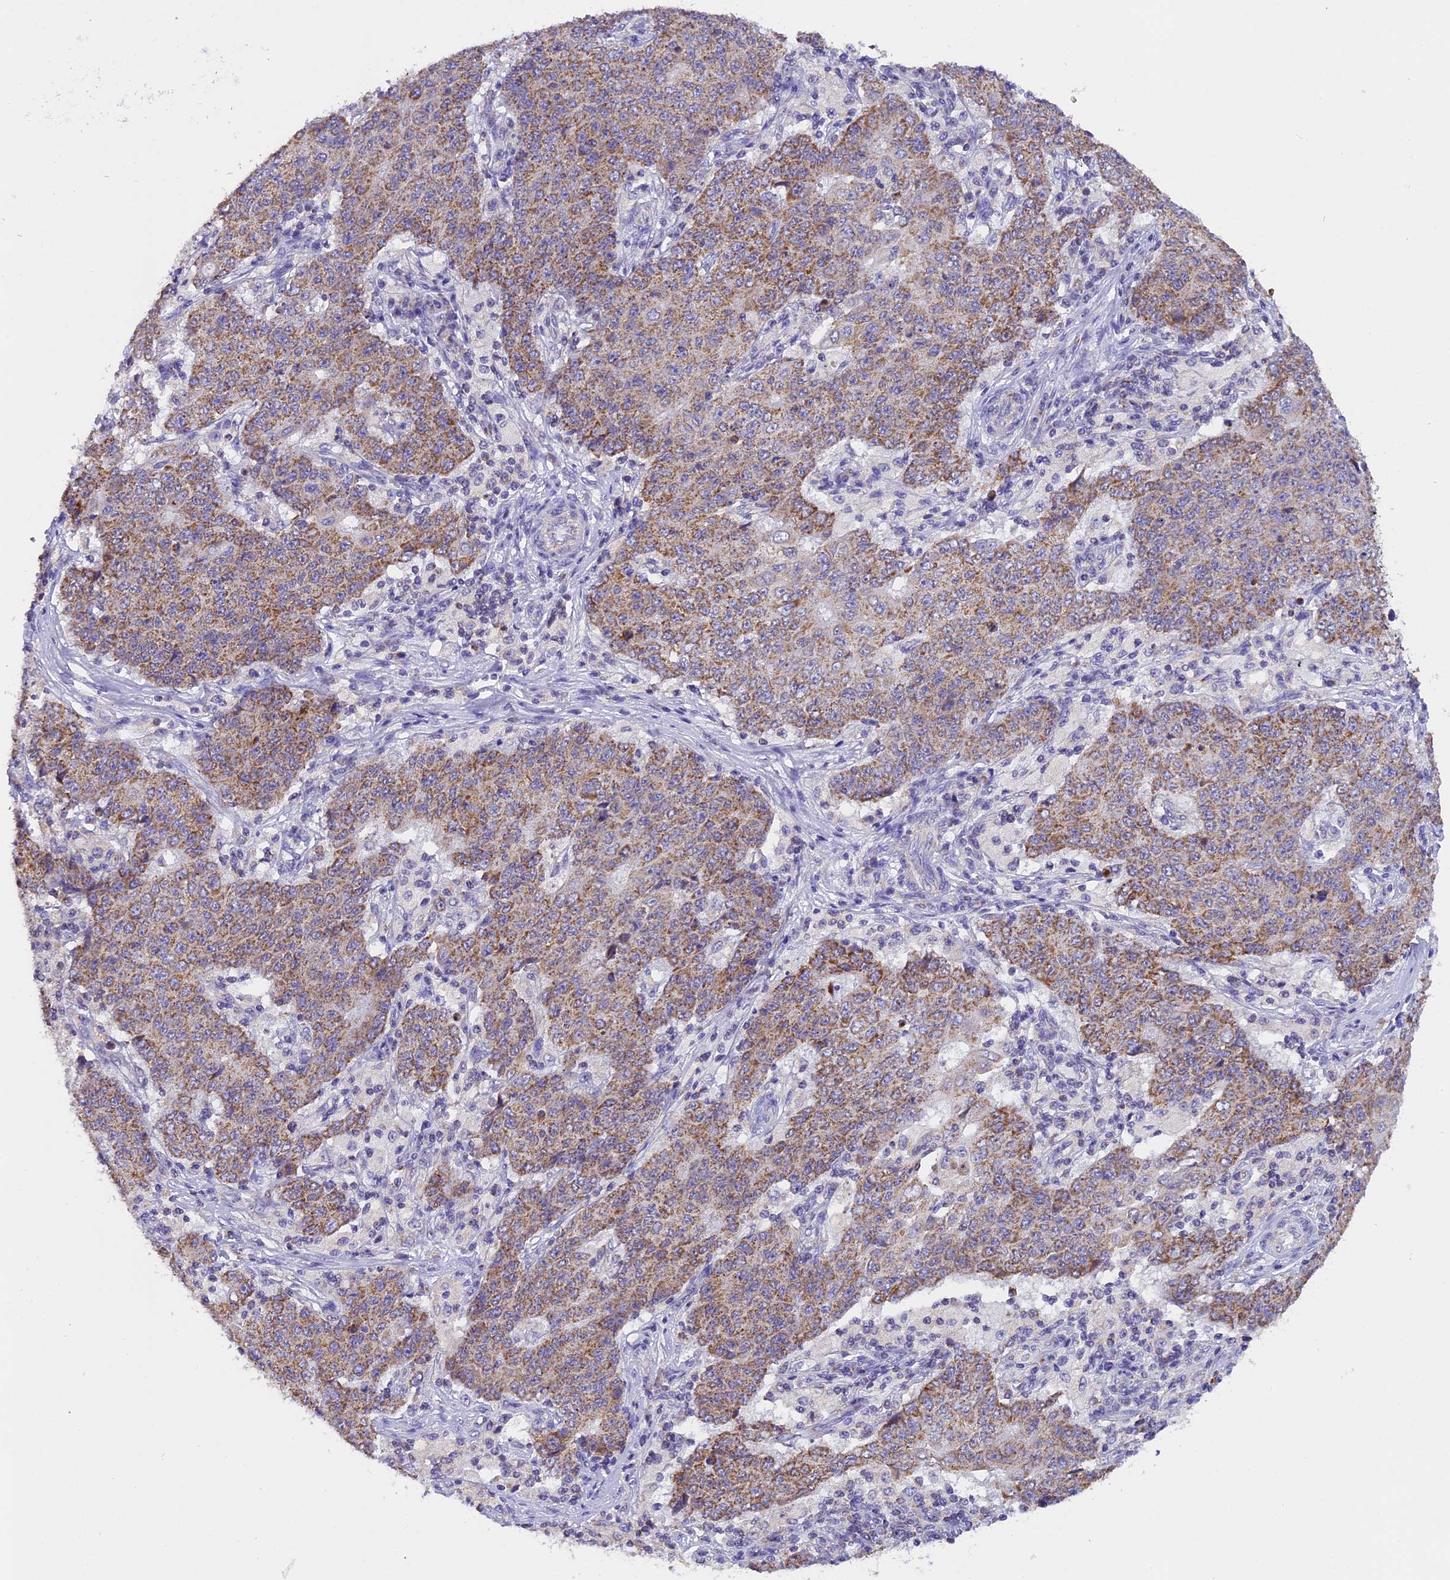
{"staining": {"intensity": "moderate", "quantity": ">75%", "location": "cytoplasmic/membranous"}, "tissue": "ovarian cancer", "cell_type": "Tumor cells", "image_type": "cancer", "snomed": [{"axis": "morphology", "description": "Carcinoma, endometroid"}, {"axis": "topography", "description": "Ovary"}], "caption": "This is a histology image of IHC staining of endometroid carcinoma (ovarian), which shows moderate expression in the cytoplasmic/membranous of tumor cells.", "gene": "MGME1", "patient": {"sex": "female", "age": 42}}